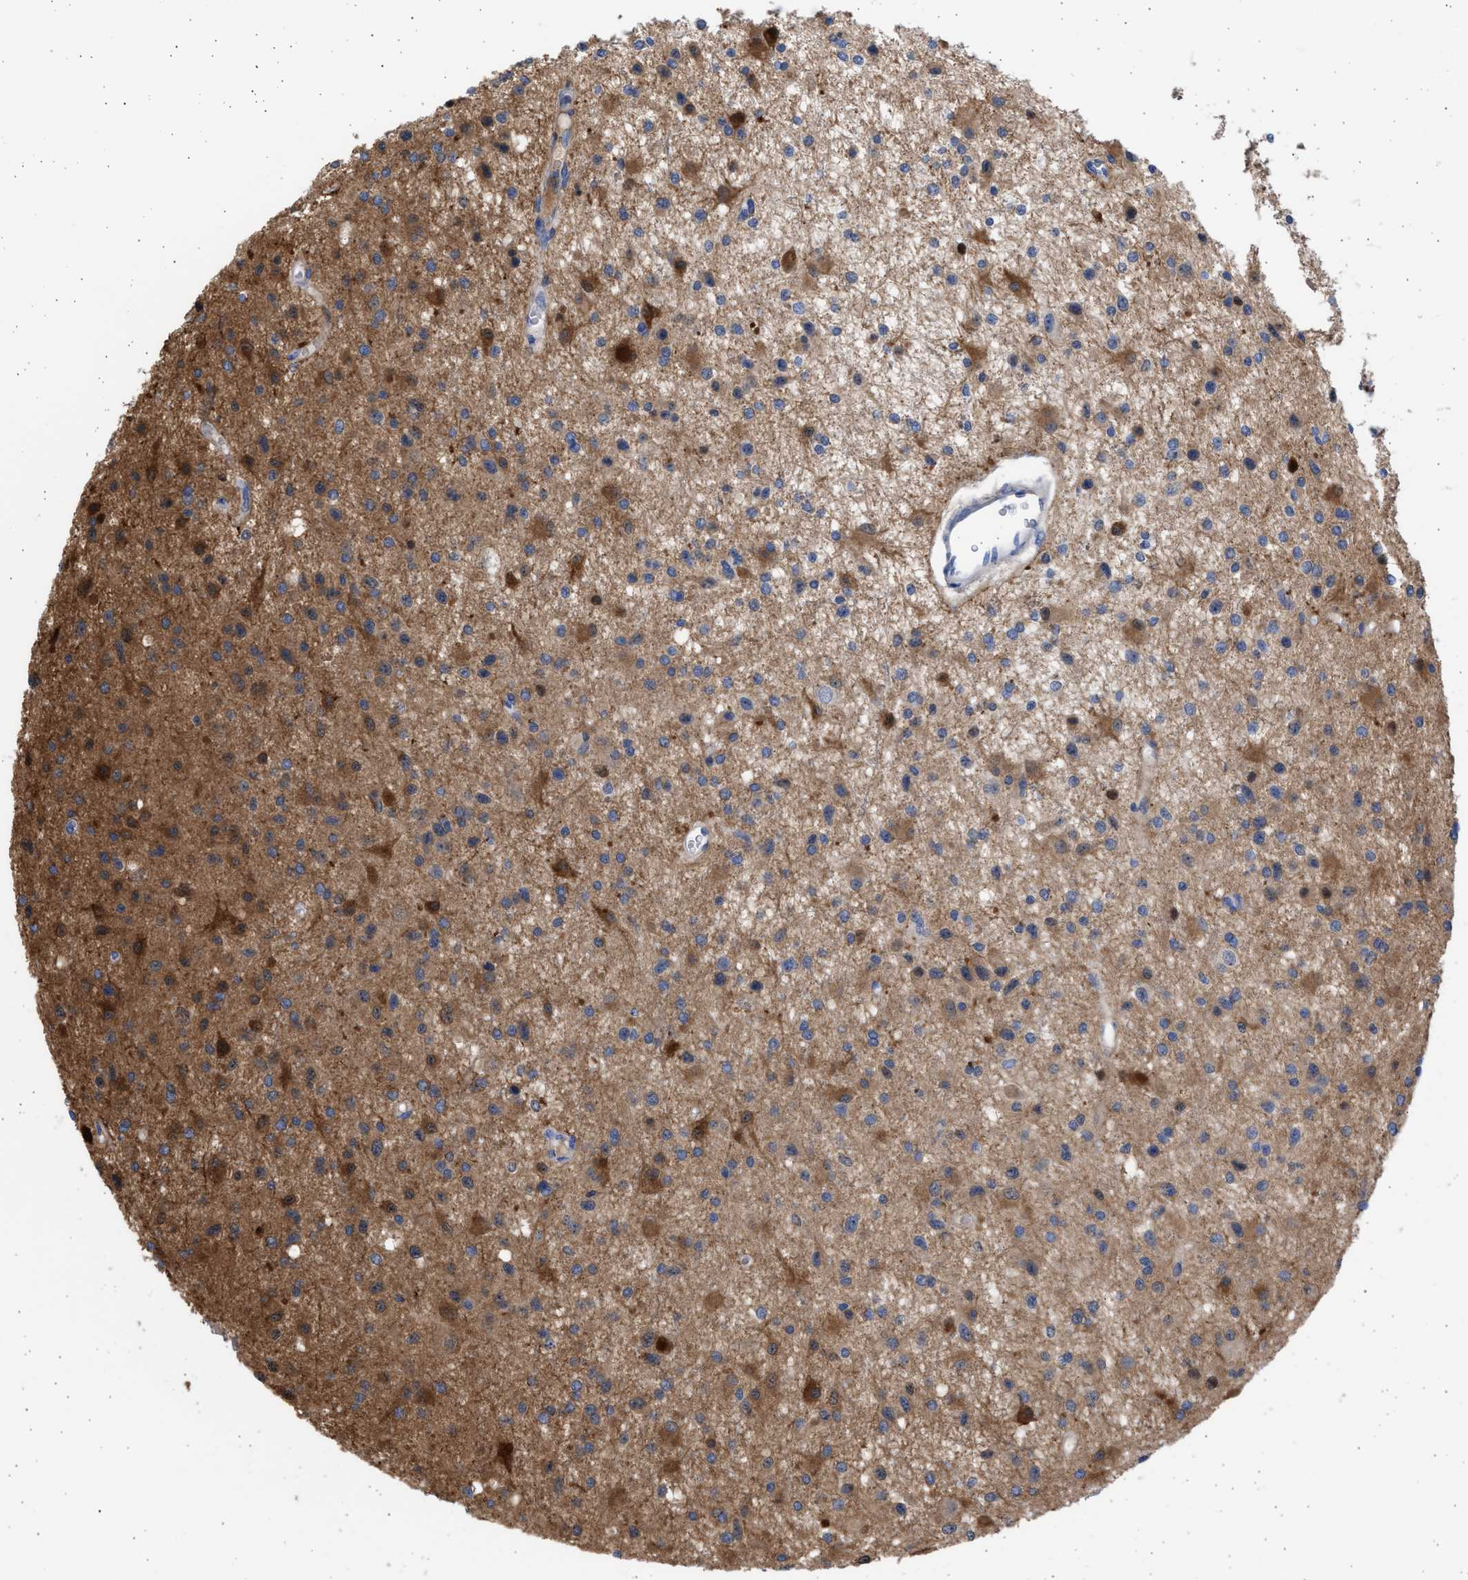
{"staining": {"intensity": "moderate", "quantity": "25%-75%", "location": "cytoplasmic/membranous"}, "tissue": "glioma", "cell_type": "Tumor cells", "image_type": "cancer", "snomed": [{"axis": "morphology", "description": "Glioma, malignant, Low grade"}, {"axis": "topography", "description": "Brain"}], "caption": "Immunohistochemical staining of malignant glioma (low-grade) exhibits medium levels of moderate cytoplasmic/membranous positivity in about 25%-75% of tumor cells.", "gene": "ALDOC", "patient": {"sex": "male", "age": 58}}